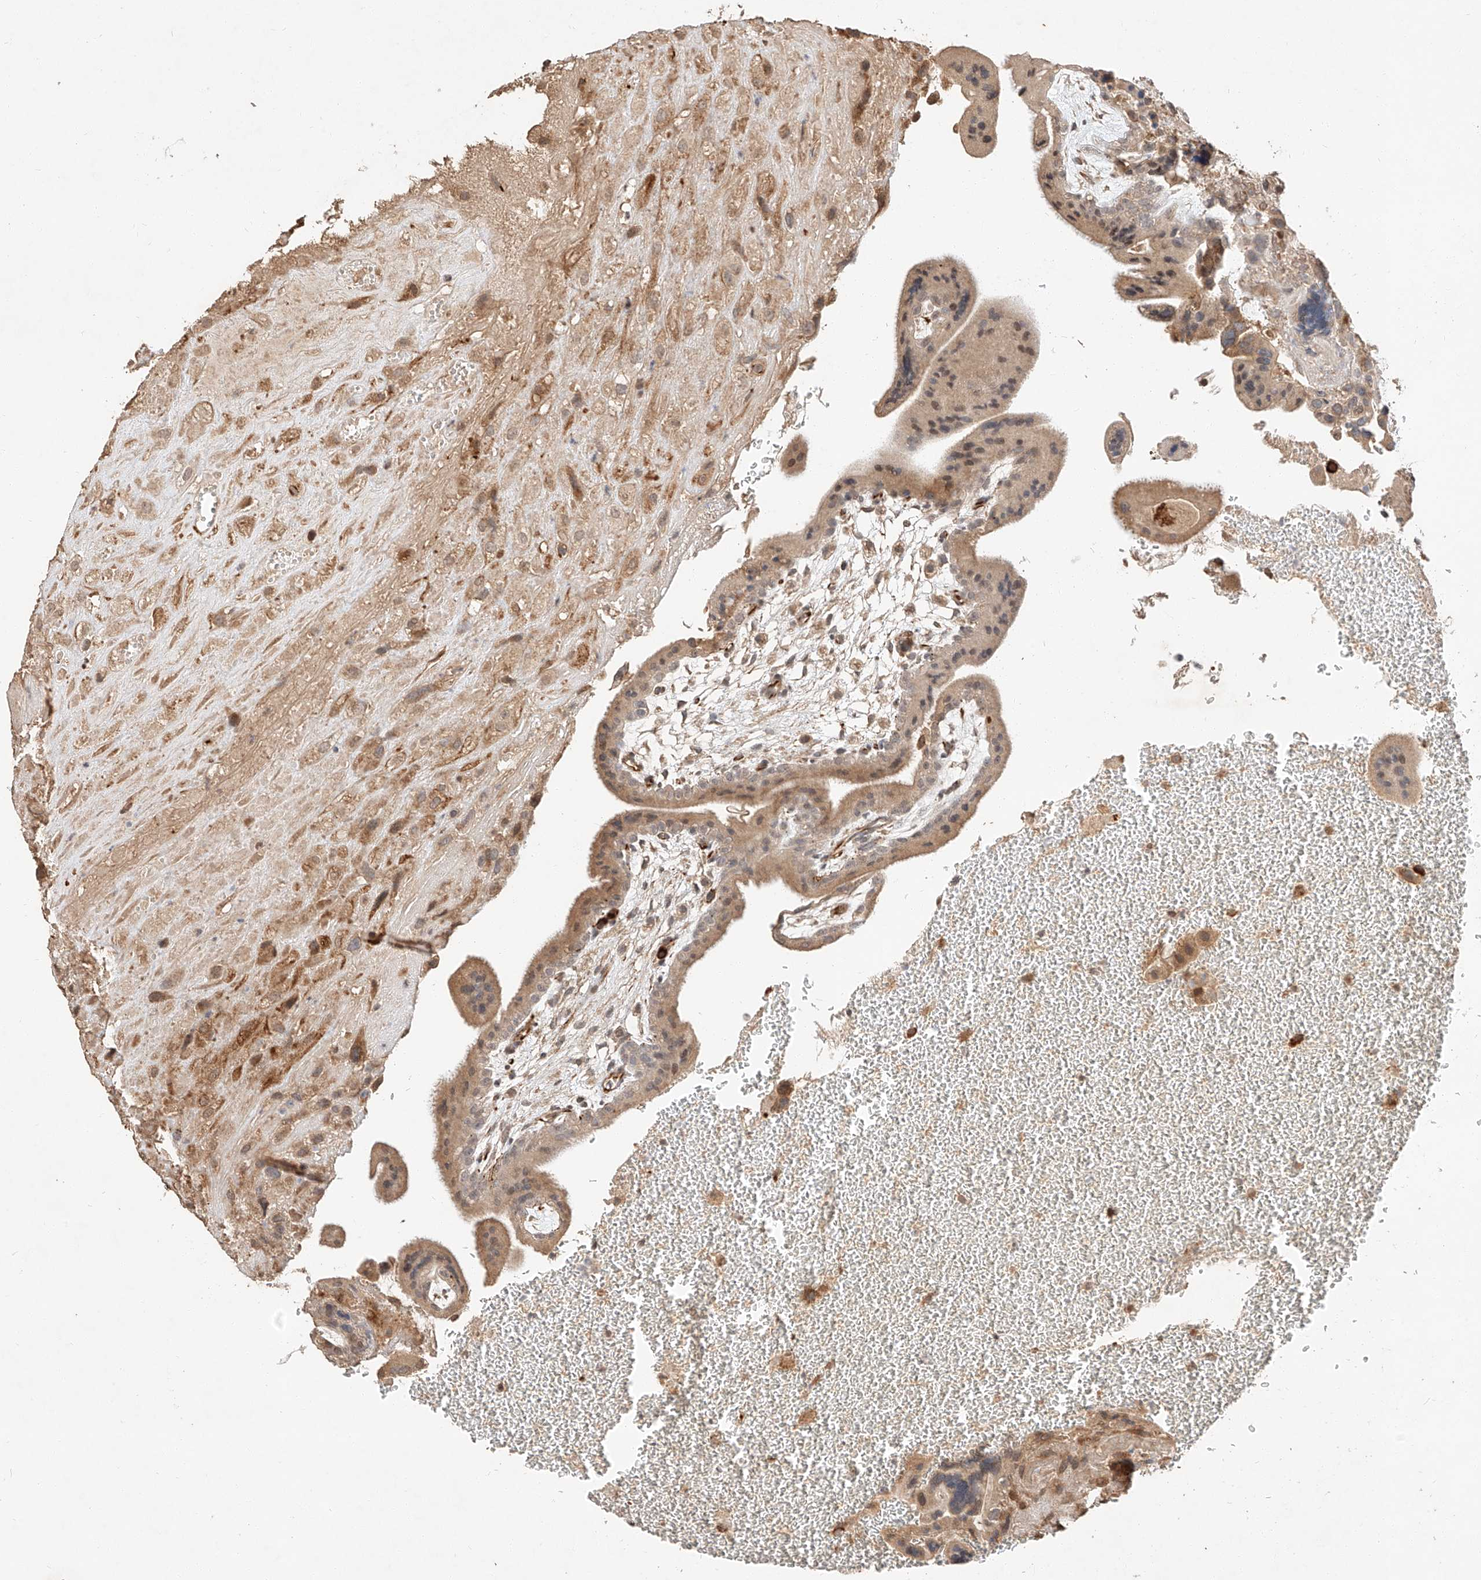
{"staining": {"intensity": "strong", "quantity": ">75%", "location": "cytoplasmic/membranous"}, "tissue": "placenta", "cell_type": "Decidual cells", "image_type": "normal", "snomed": [{"axis": "morphology", "description": "Normal tissue, NOS"}, {"axis": "topography", "description": "Placenta"}], "caption": "Decidual cells demonstrate high levels of strong cytoplasmic/membranous positivity in approximately >75% of cells in benign human placenta.", "gene": "SUSD6", "patient": {"sex": "female", "age": 35}}